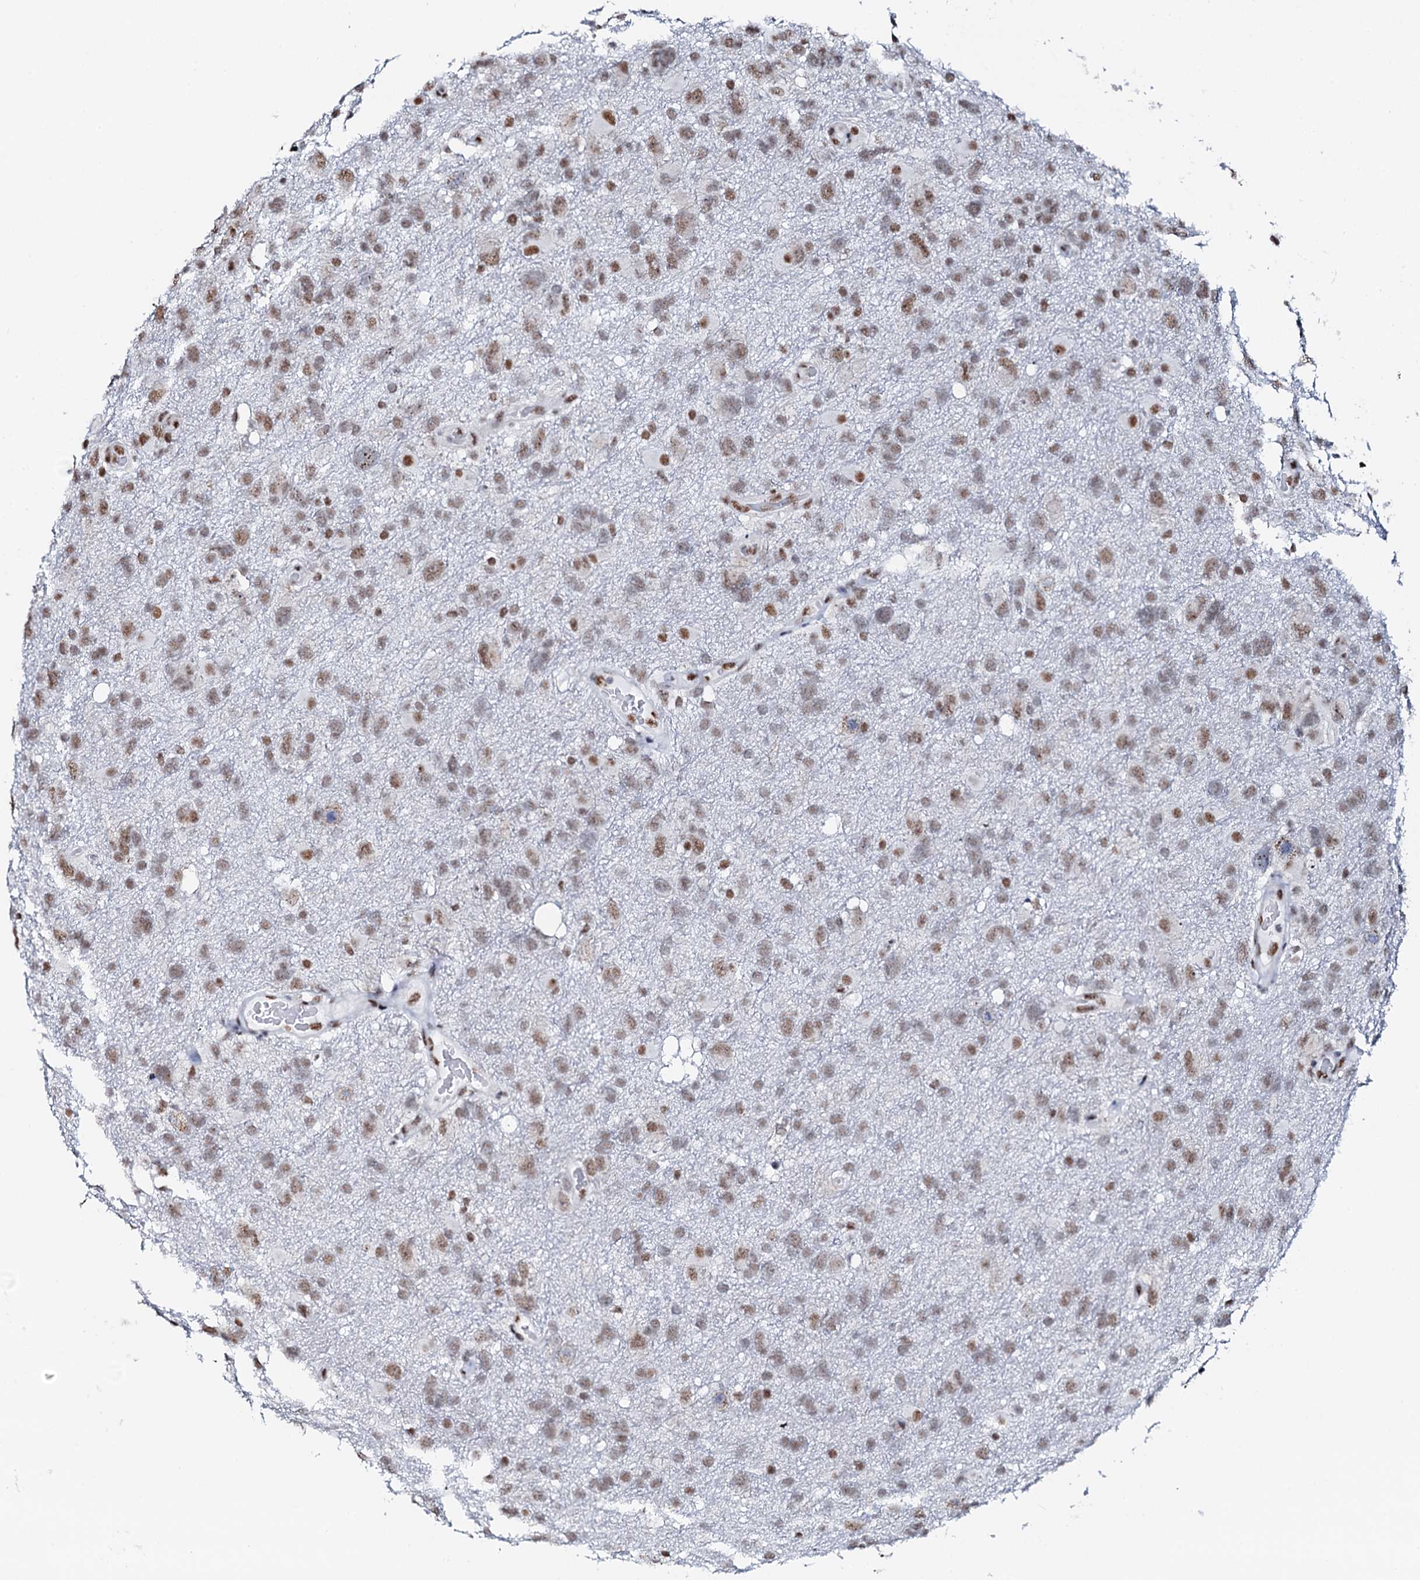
{"staining": {"intensity": "moderate", "quantity": ">75%", "location": "nuclear"}, "tissue": "glioma", "cell_type": "Tumor cells", "image_type": "cancer", "snomed": [{"axis": "morphology", "description": "Glioma, malignant, High grade"}, {"axis": "topography", "description": "Brain"}], "caption": "An immunohistochemistry histopathology image of tumor tissue is shown. Protein staining in brown labels moderate nuclear positivity in high-grade glioma (malignant) within tumor cells.", "gene": "NKAPD1", "patient": {"sex": "male", "age": 61}}